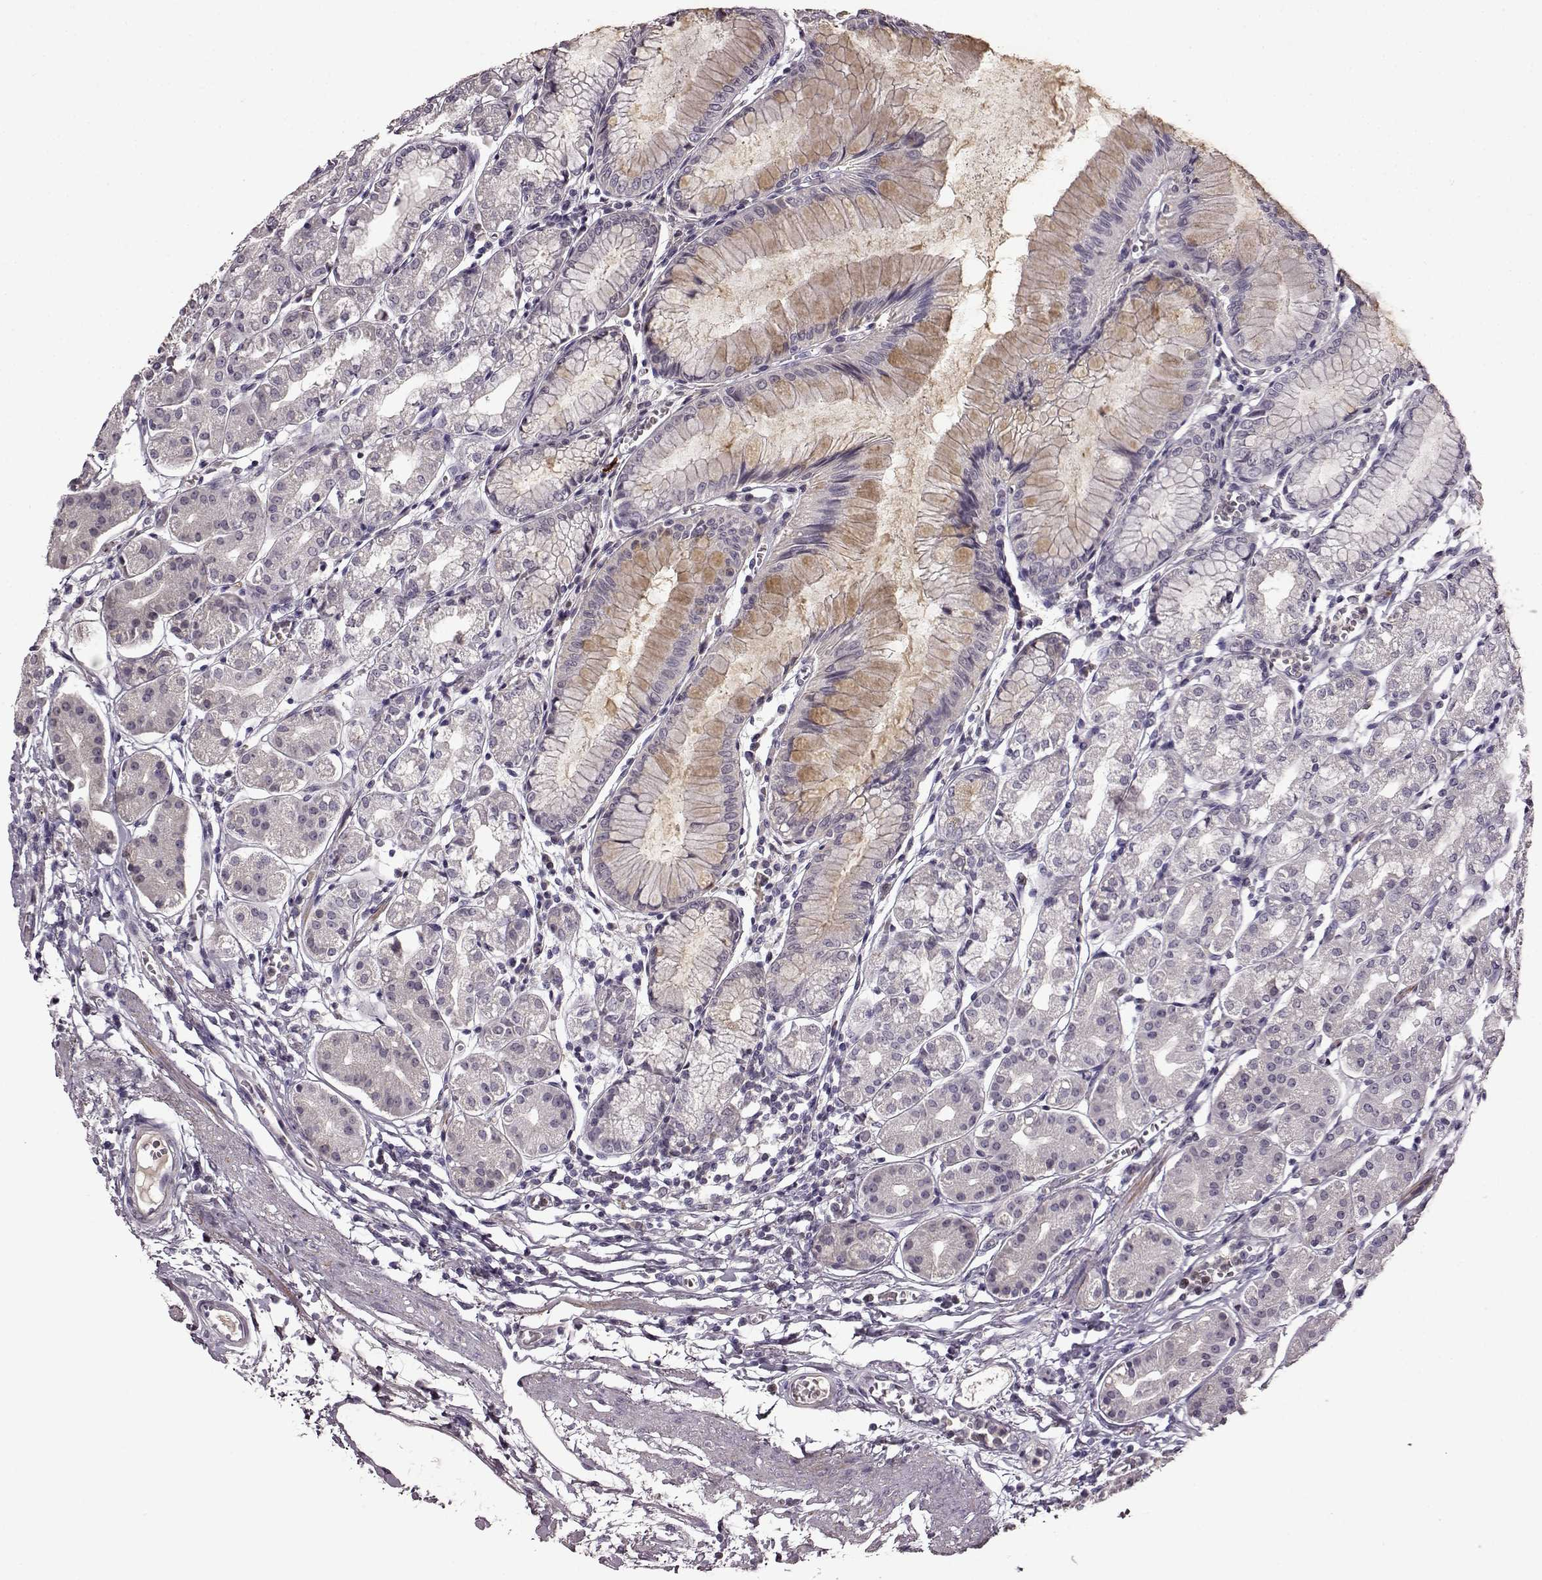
{"staining": {"intensity": "weak", "quantity": "<25%", "location": "cytoplasmic/membranous"}, "tissue": "stomach", "cell_type": "Glandular cells", "image_type": "normal", "snomed": [{"axis": "morphology", "description": "Normal tissue, NOS"}, {"axis": "topography", "description": "Skeletal muscle"}, {"axis": "topography", "description": "Stomach"}], "caption": "Glandular cells are negative for brown protein staining in normal stomach. (Brightfield microscopy of DAB IHC at high magnification).", "gene": "CNGA3", "patient": {"sex": "female", "age": 57}}